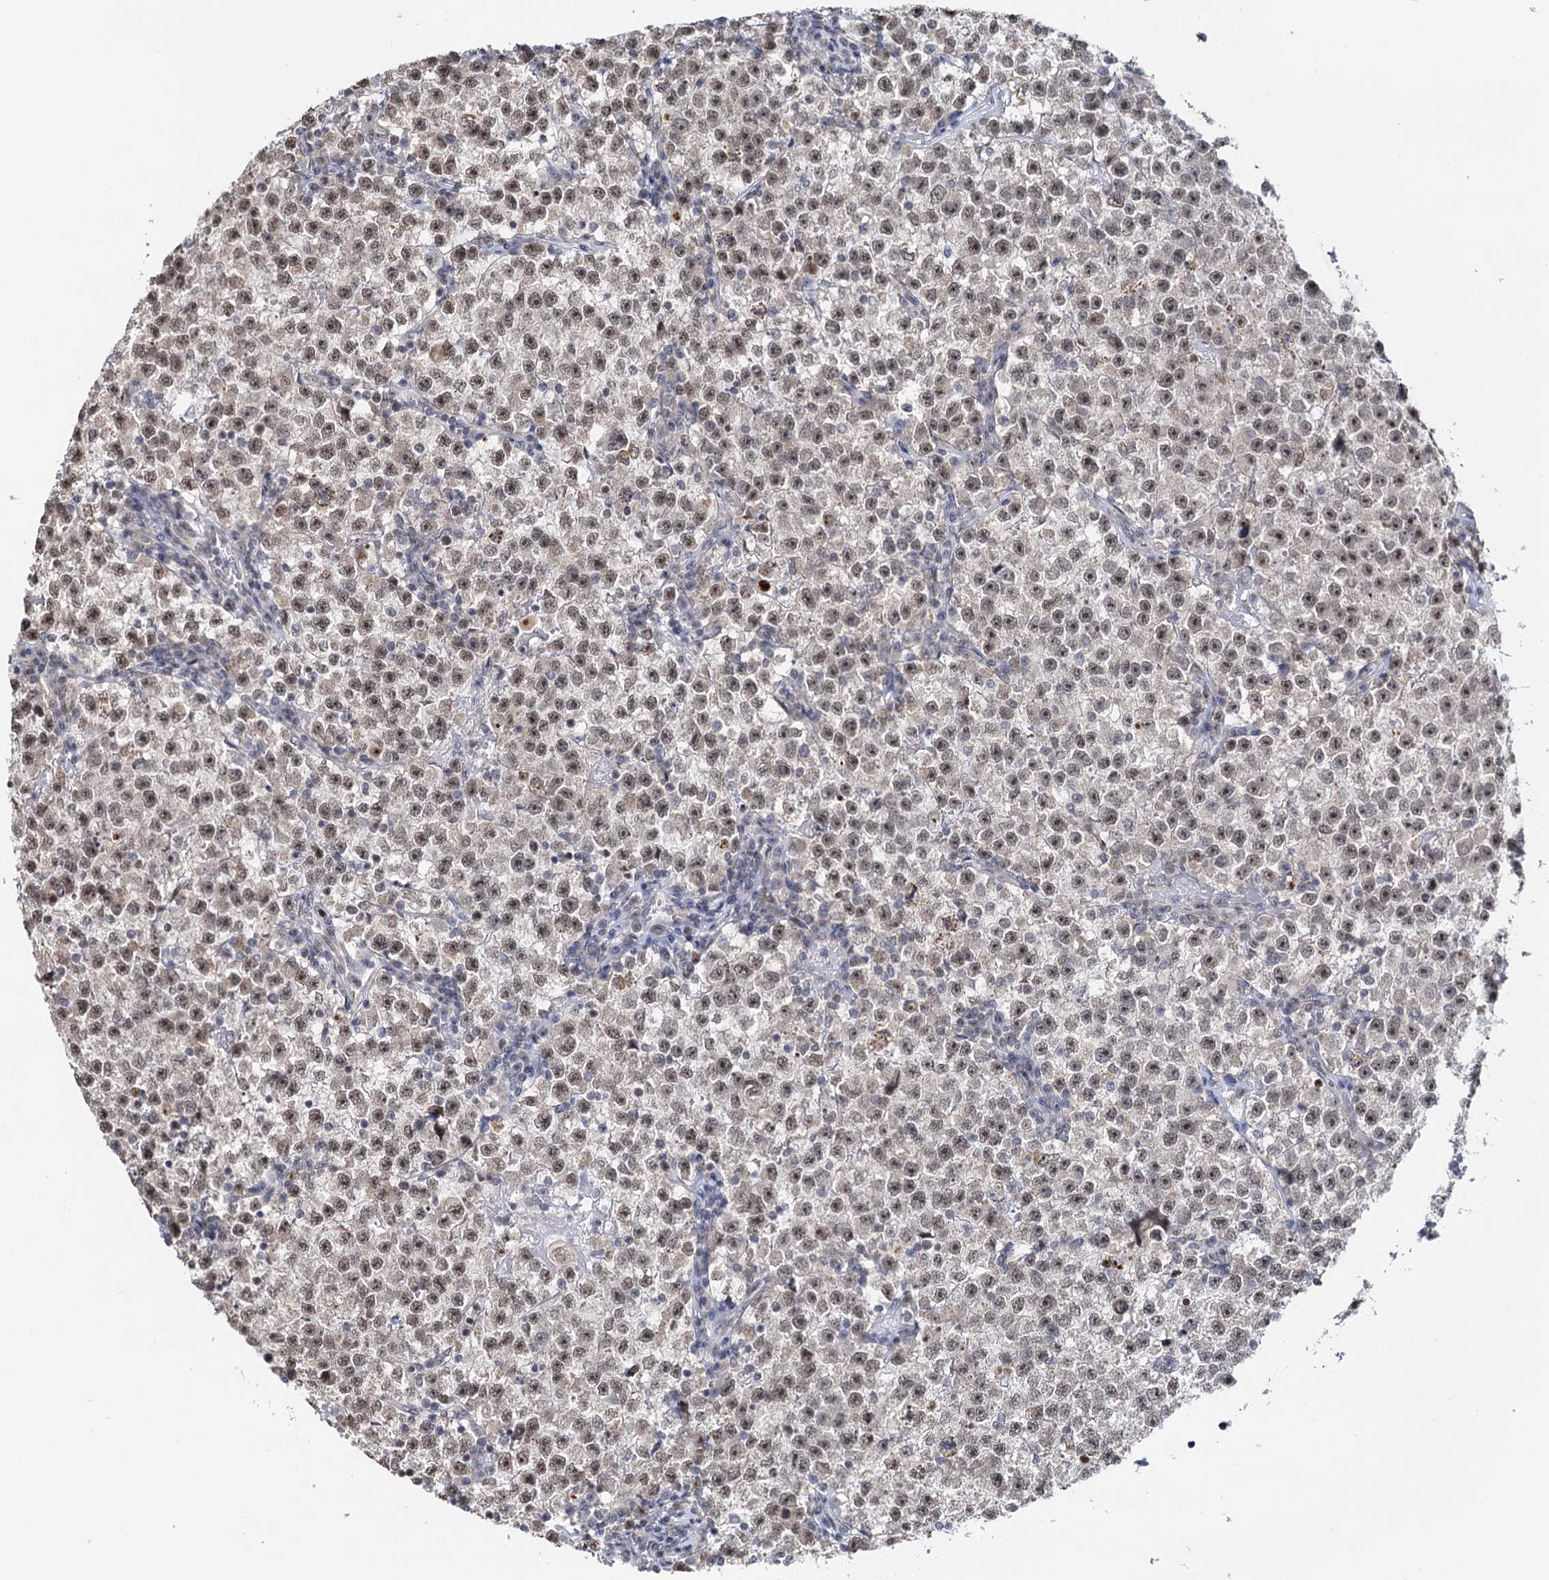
{"staining": {"intensity": "moderate", "quantity": ">75%", "location": "nuclear"}, "tissue": "testis cancer", "cell_type": "Tumor cells", "image_type": "cancer", "snomed": [{"axis": "morphology", "description": "Seminoma, NOS"}, {"axis": "topography", "description": "Testis"}], "caption": "IHC (DAB (3,3'-diaminobenzidine)) staining of testis cancer shows moderate nuclear protein expression in approximately >75% of tumor cells. (IHC, brightfield microscopy, high magnification).", "gene": "NAT10", "patient": {"sex": "male", "age": 22}}